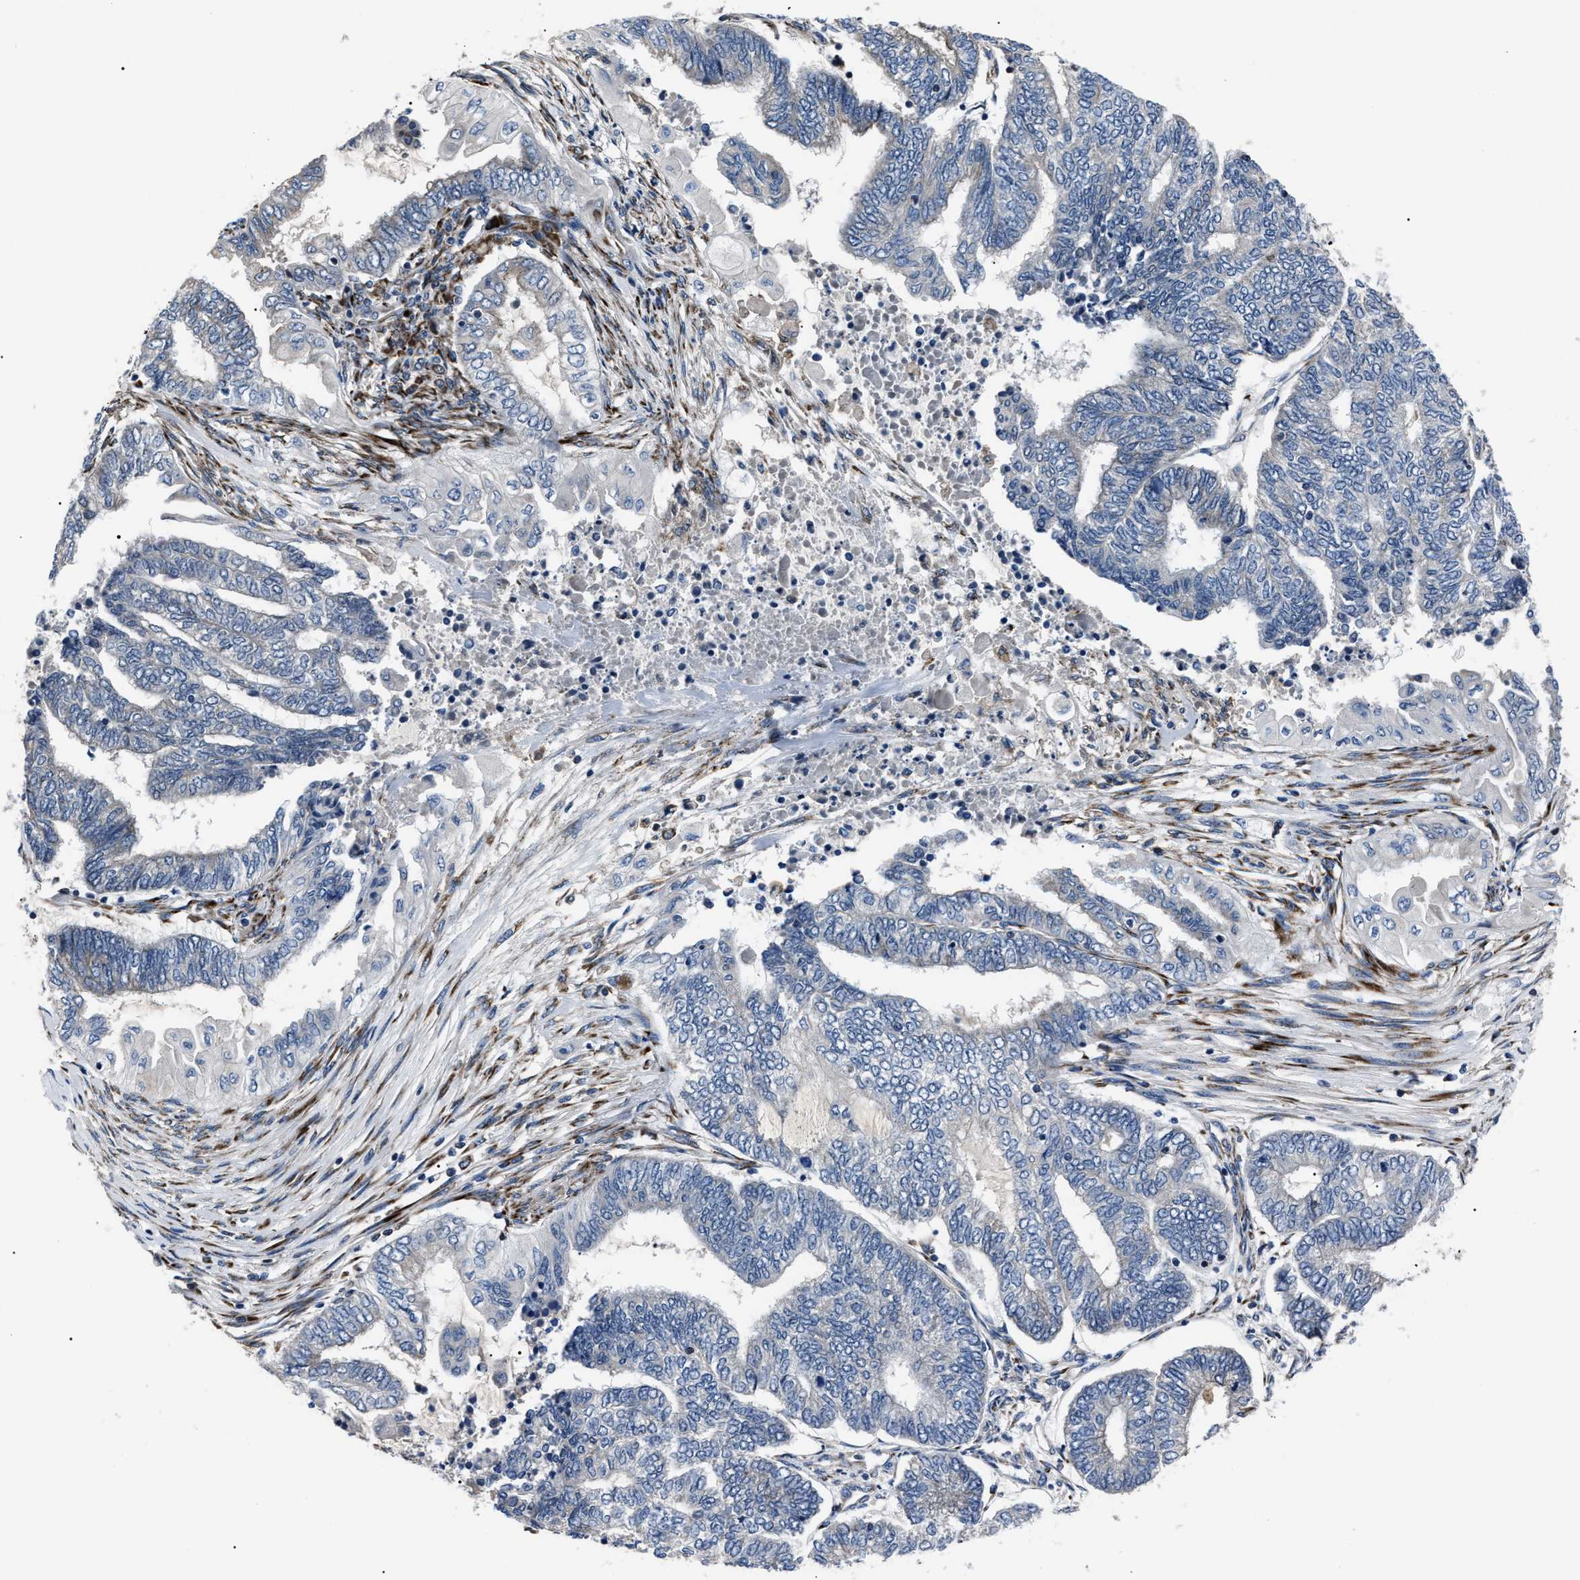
{"staining": {"intensity": "negative", "quantity": "none", "location": "none"}, "tissue": "endometrial cancer", "cell_type": "Tumor cells", "image_type": "cancer", "snomed": [{"axis": "morphology", "description": "Adenocarcinoma, NOS"}, {"axis": "topography", "description": "Uterus"}, {"axis": "topography", "description": "Endometrium"}], "caption": "A photomicrograph of human endometrial adenocarcinoma is negative for staining in tumor cells.", "gene": "LRRC14", "patient": {"sex": "female", "age": 70}}